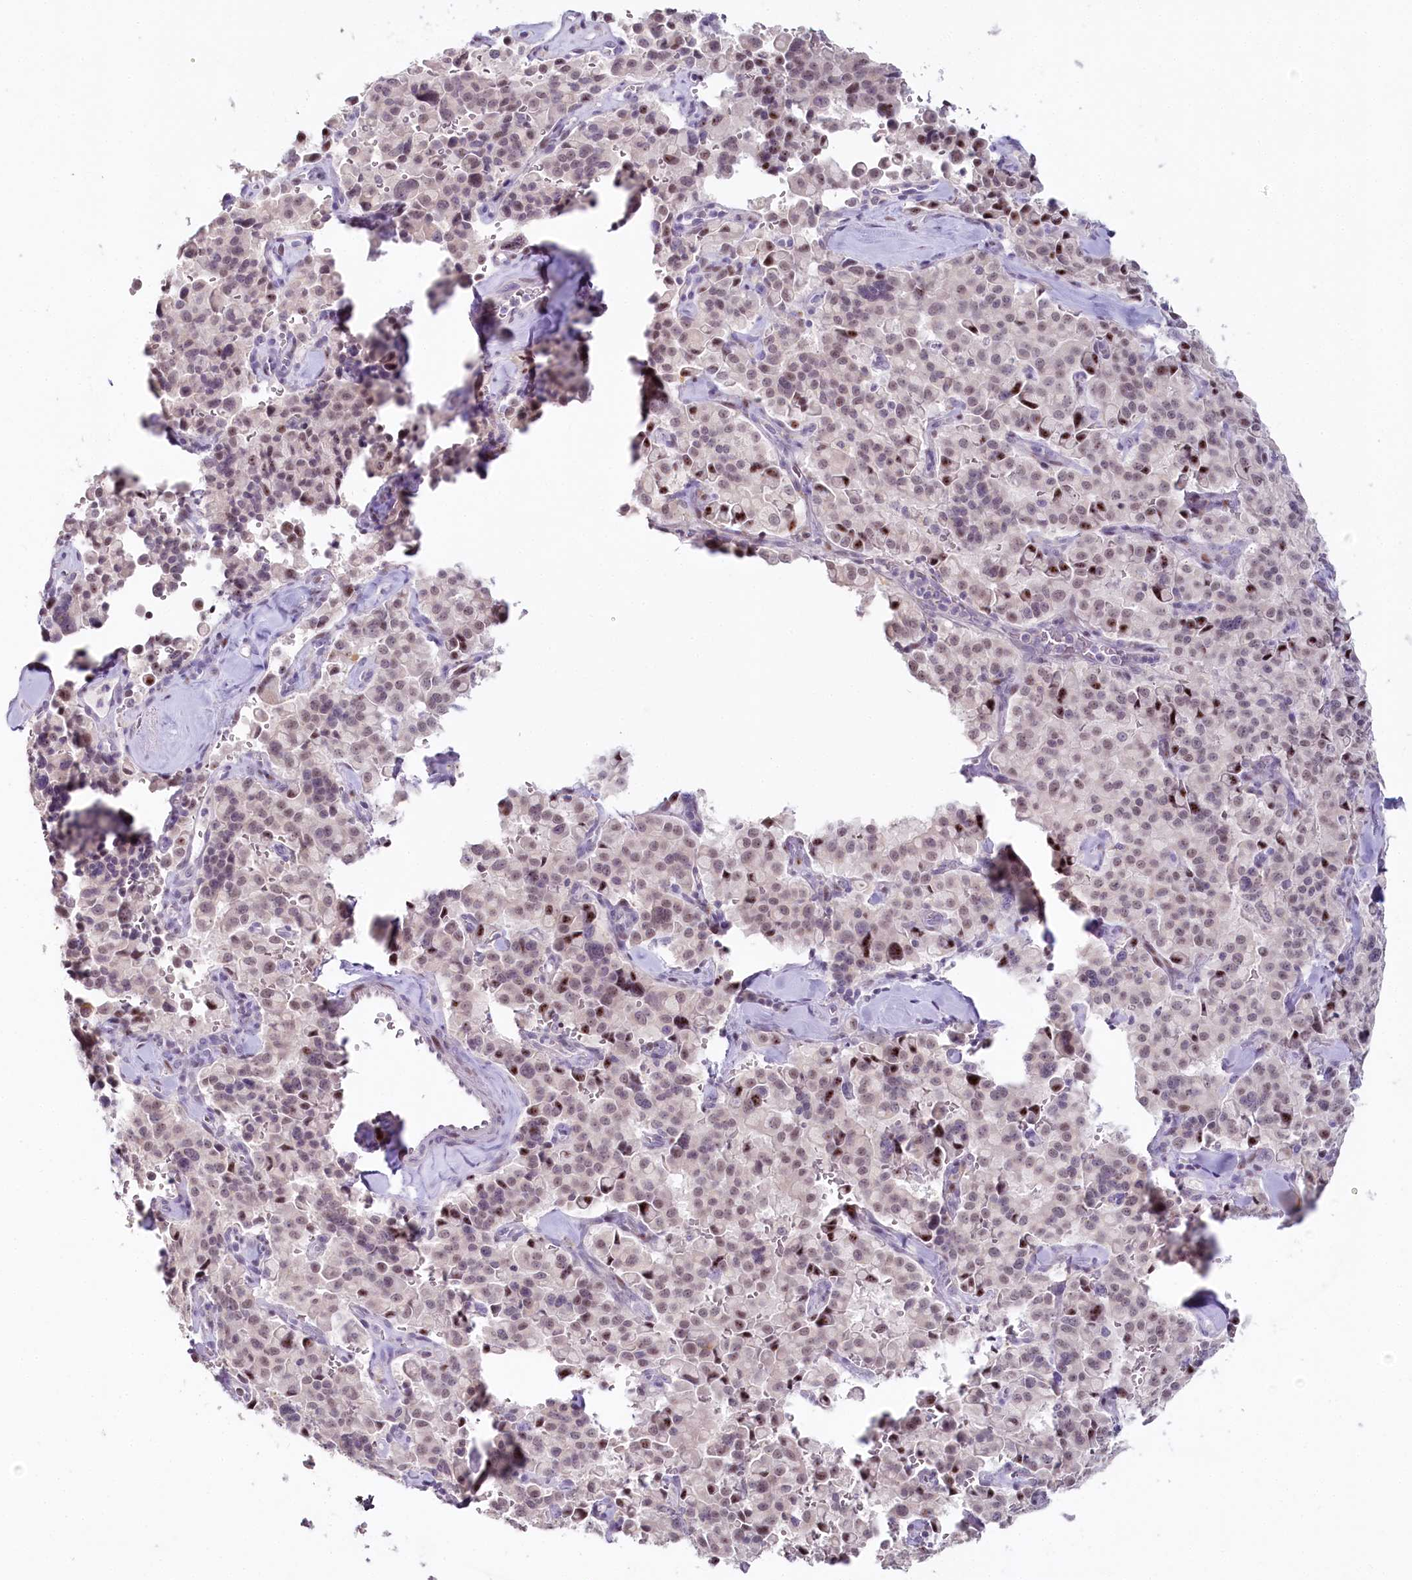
{"staining": {"intensity": "weak", "quantity": ">75%", "location": "nuclear"}, "tissue": "pancreatic cancer", "cell_type": "Tumor cells", "image_type": "cancer", "snomed": [{"axis": "morphology", "description": "Adenocarcinoma, NOS"}, {"axis": "topography", "description": "Pancreas"}], "caption": "A photomicrograph of human adenocarcinoma (pancreatic) stained for a protein demonstrates weak nuclear brown staining in tumor cells.", "gene": "HPD", "patient": {"sex": "male", "age": 65}}